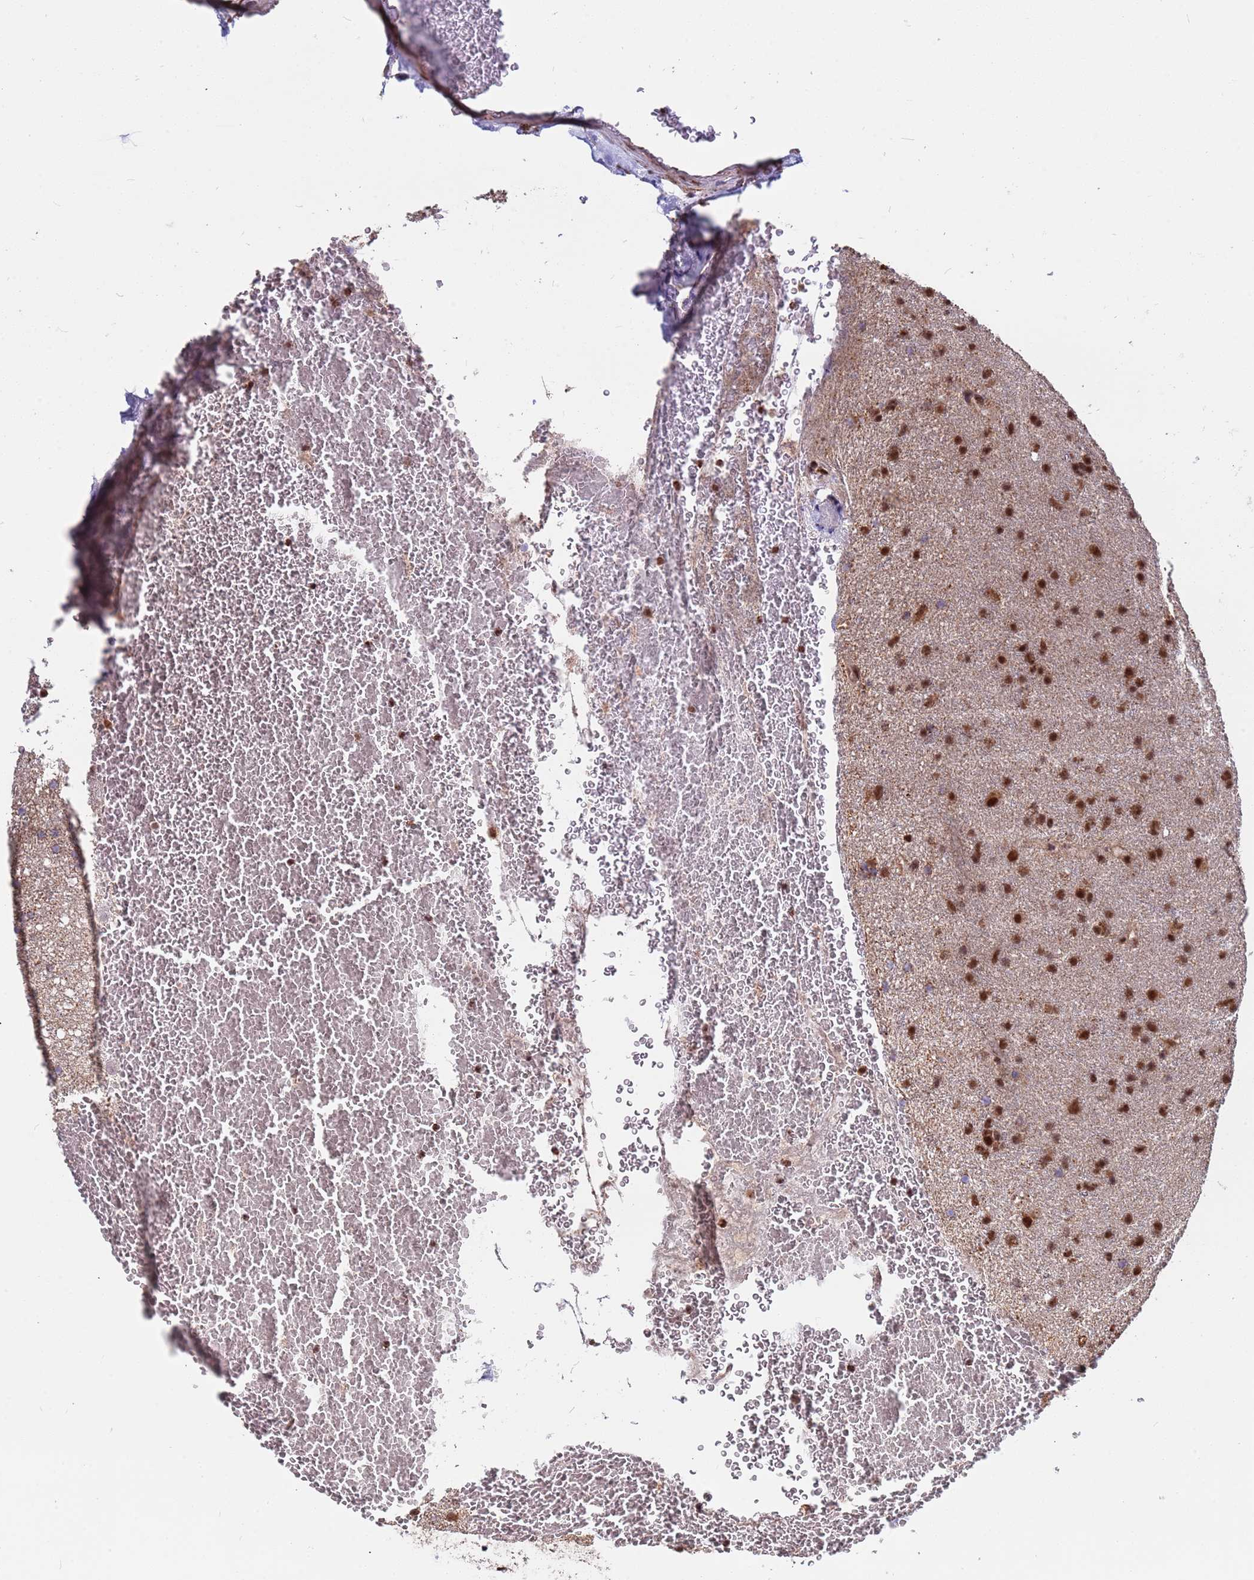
{"staining": {"intensity": "strong", "quantity": ">75%", "location": "nuclear"}, "tissue": "glioma", "cell_type": "Tumor cells", "image_type": "cancer", "snomed": [{"axis": "morphology", "description": "Glioma, malignant, Low grade"}, {"axis": "topography", "description": "Cerebral cortex"}], "caption": "Immunohistochemistry (DAB (3,3'-diaminobenzidine)) staining of human glioma demonstrates strong nuclear protein positivity in approximately >75% of tumor cells. The protein of interest is shown in brown color, while the nuclei are stained blue.", "gene": "DENND2B", "patient": {"sex": "female", "age": 39}}